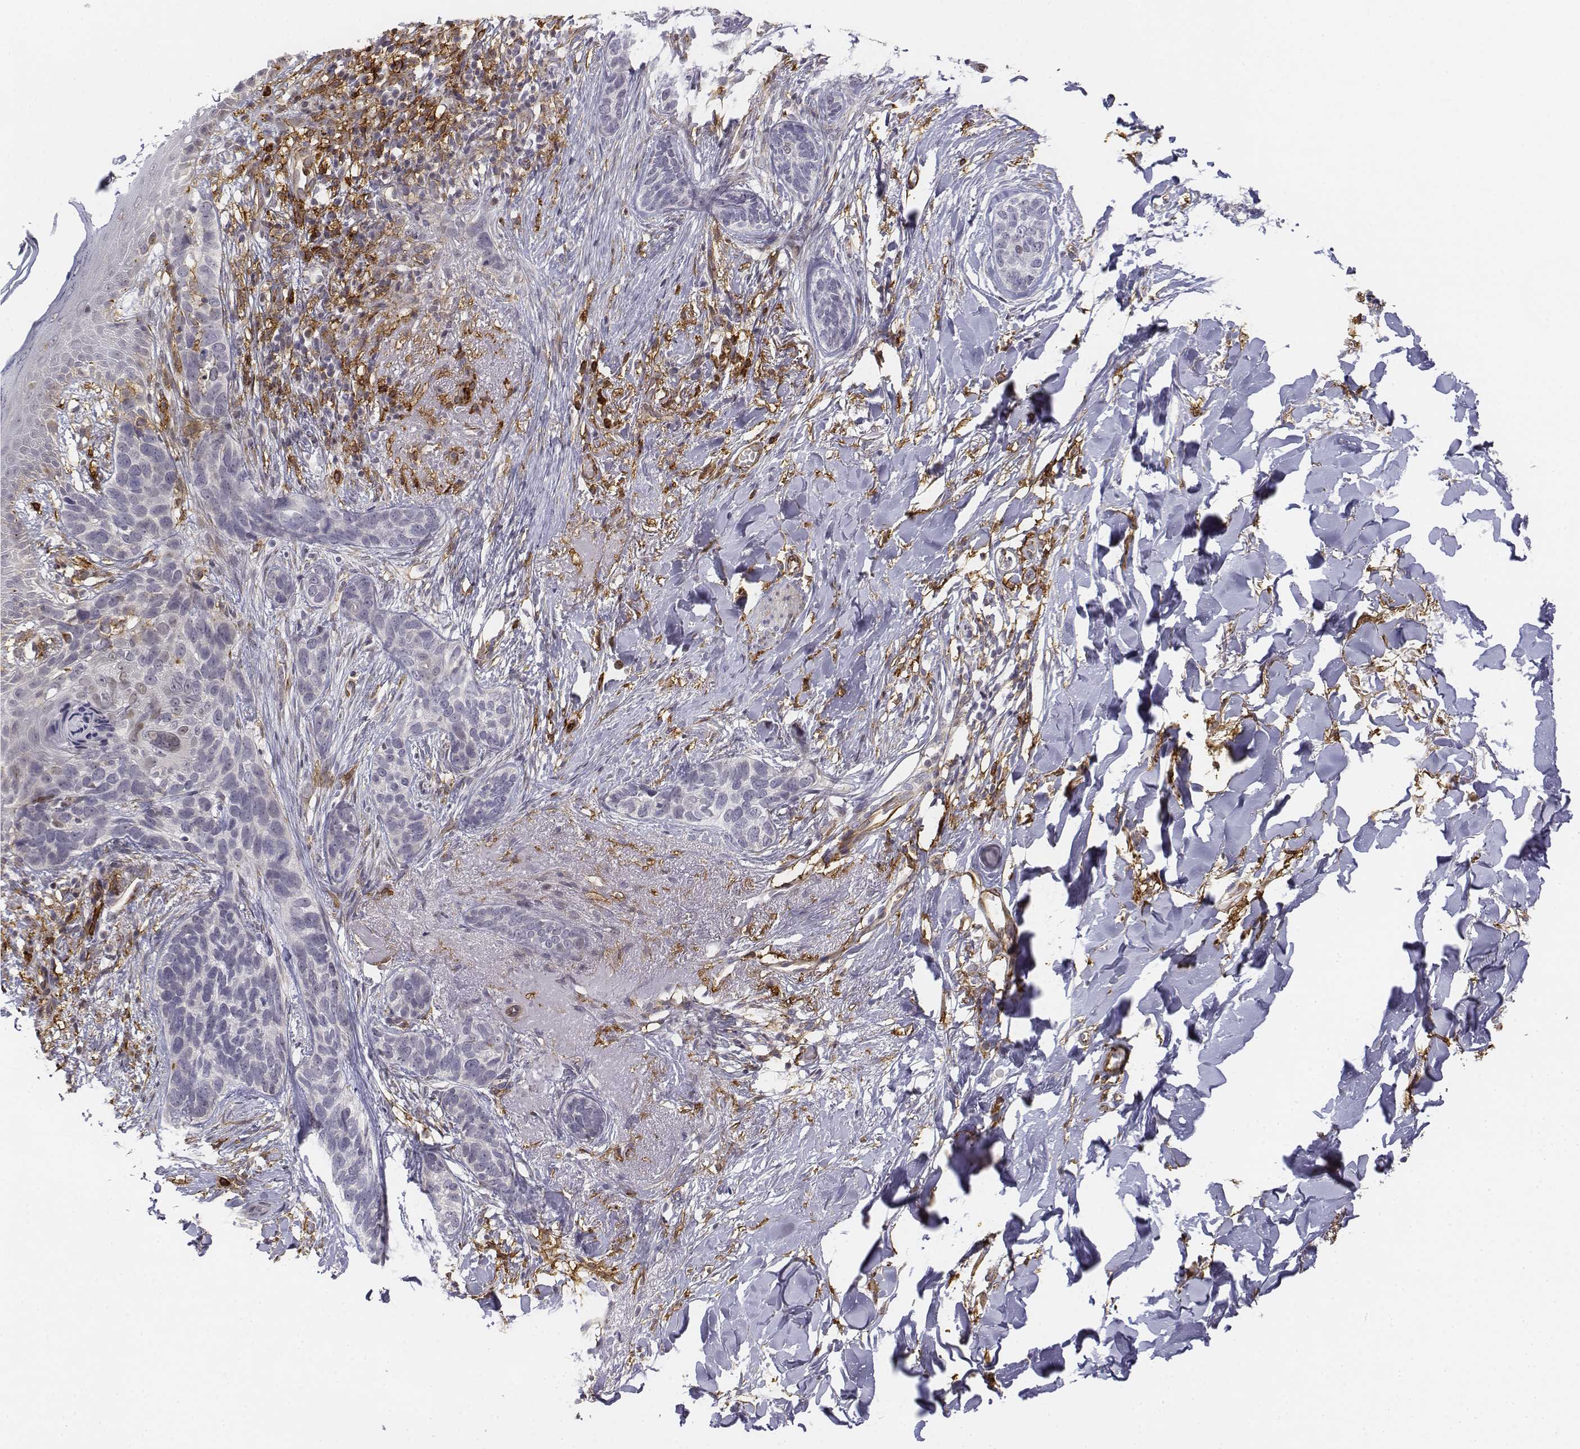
{"staining": {"intensity": "negative", "quantity": "none", "location": "none"}, "tissue": "skin cancer", "cell_type": "Tumor cells", "image_type": "cancer", "snomed": [{"axis": "morphology", "description": "Normal tissue, NOS"}, {"axis": "morphology", "description": "Basal cell carcinoma"}, {"axis": "topography", "description": "Skin"}], "caption": "Skin cancer stained for a protein using immunohistochemistry demonstrates no staining tumor cells.", "gene": "CD14", "patient": {"sex": "male", "age": 84}}